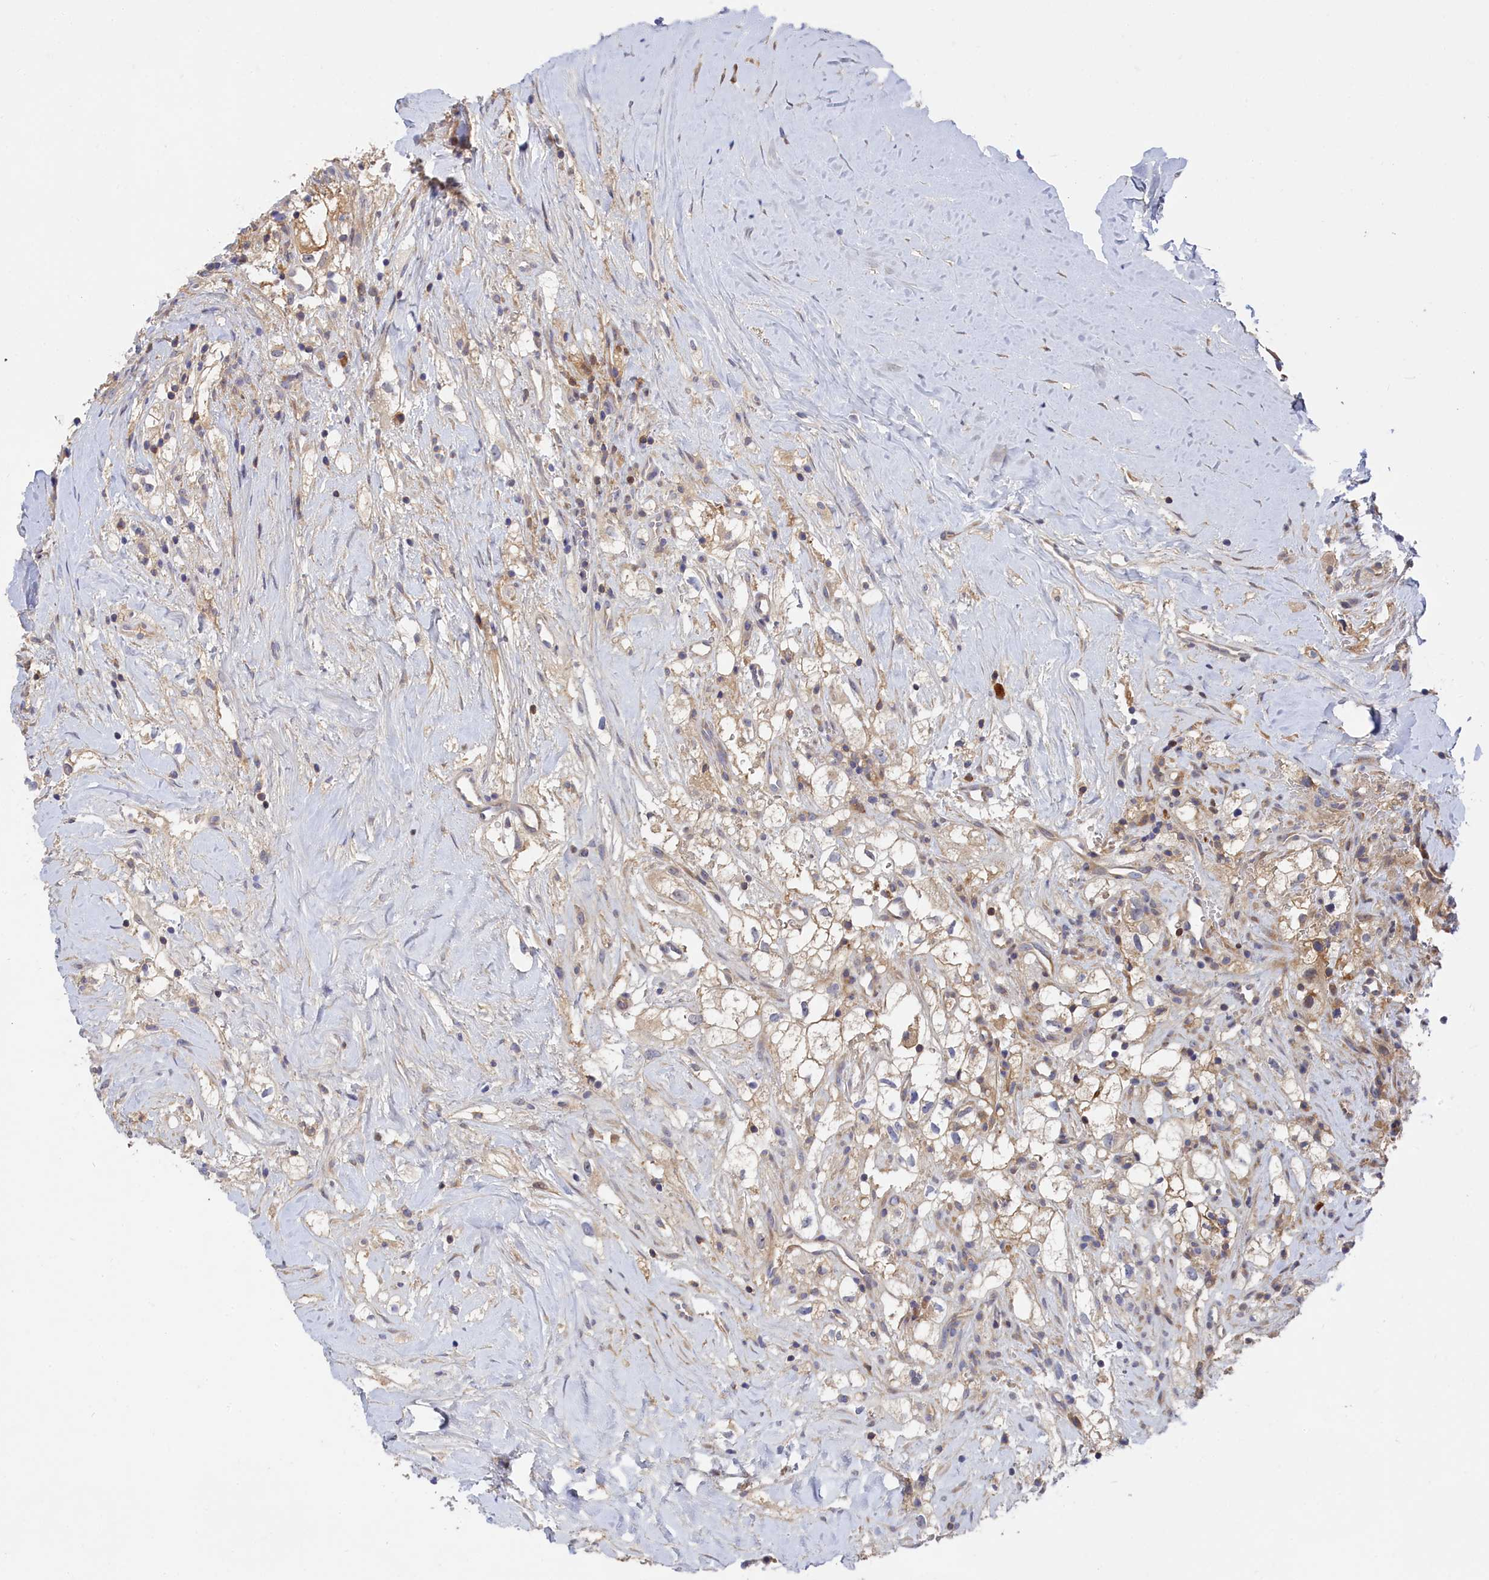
{"staining": {"intensity": "weak", "quantity": ">75%", "location": "cytoplasmic/membranous"}, "tissue": "renal cancer", "cell_type": "Tumor cells", "image_type": "cancer", "snomed": [{"axis": "morphology", "description": "Adenocarcinoma, NOS"}, {"axis": "topography", "description": "Kidney"}], "caption": "An image showing weak cytoplasmic/membranous staining in about >75% of tumor cells in renal adenocarcinoma, as visualized by brown immunohistochemical staining.", "gene": "SPATA5L1", "patient": {"sex": "male", "age": 59}}